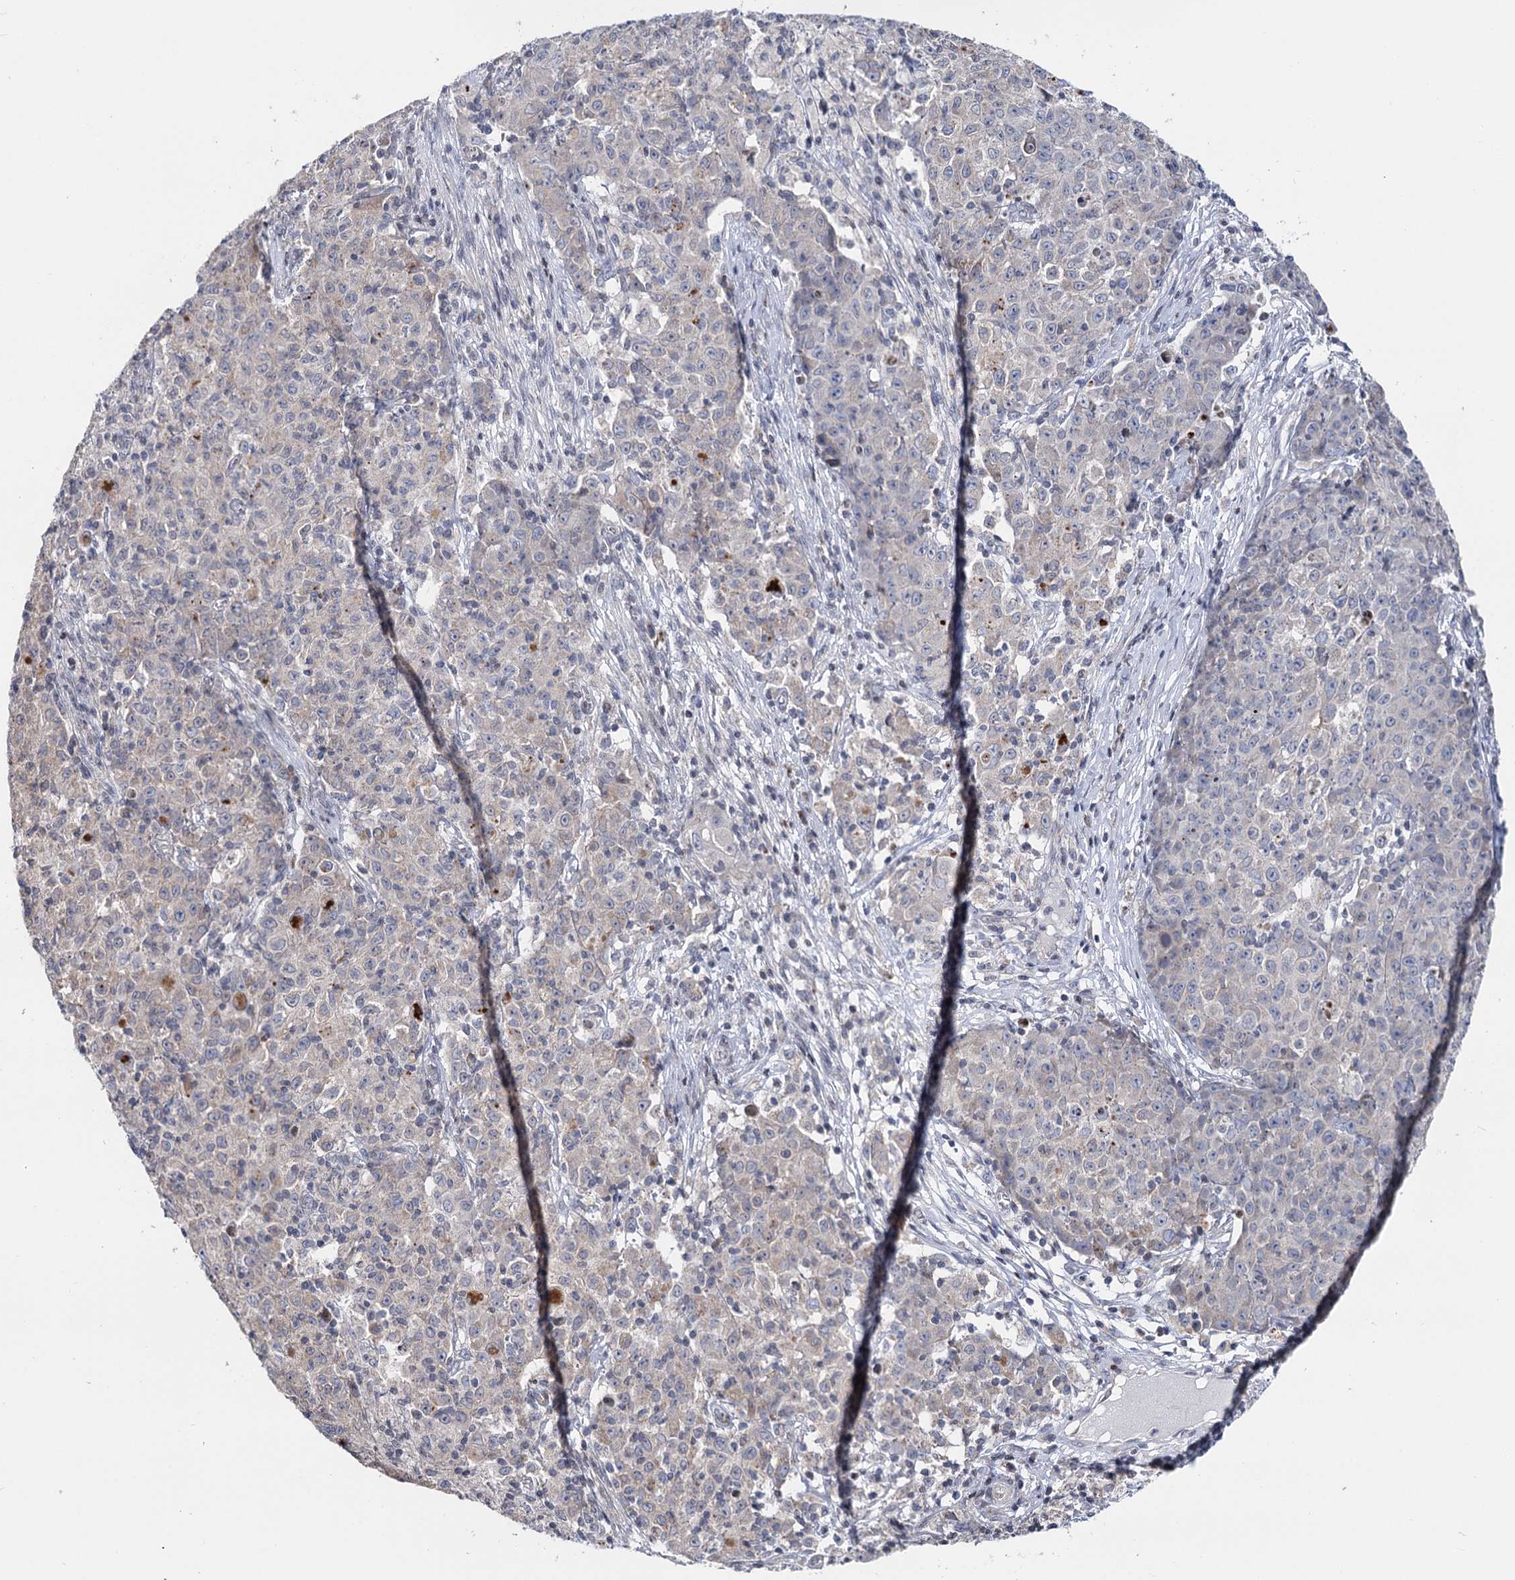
{"staining": {"intensity": "negative", "quantity": "none", "location": "none"}, "tissue": "ovarian cancer", "cell_type": "Tumor cells", "image_type": "cancer", "snomed": [{"axis": "morphology", "description": "Carcinoma, endometroid"}, {"axis": "topography", "description": "Ovary"}], "caption": "Immunohistochemistry histopathology image of neoplastic tissue: endometroid carcinoma (ovarian) stained with DAB (3,3'-diaminobenzidine) exhibits no significant protein staining in tumor cells.", "gene": "PTGR1", "patient": {"sex": "female", "age": 42}}